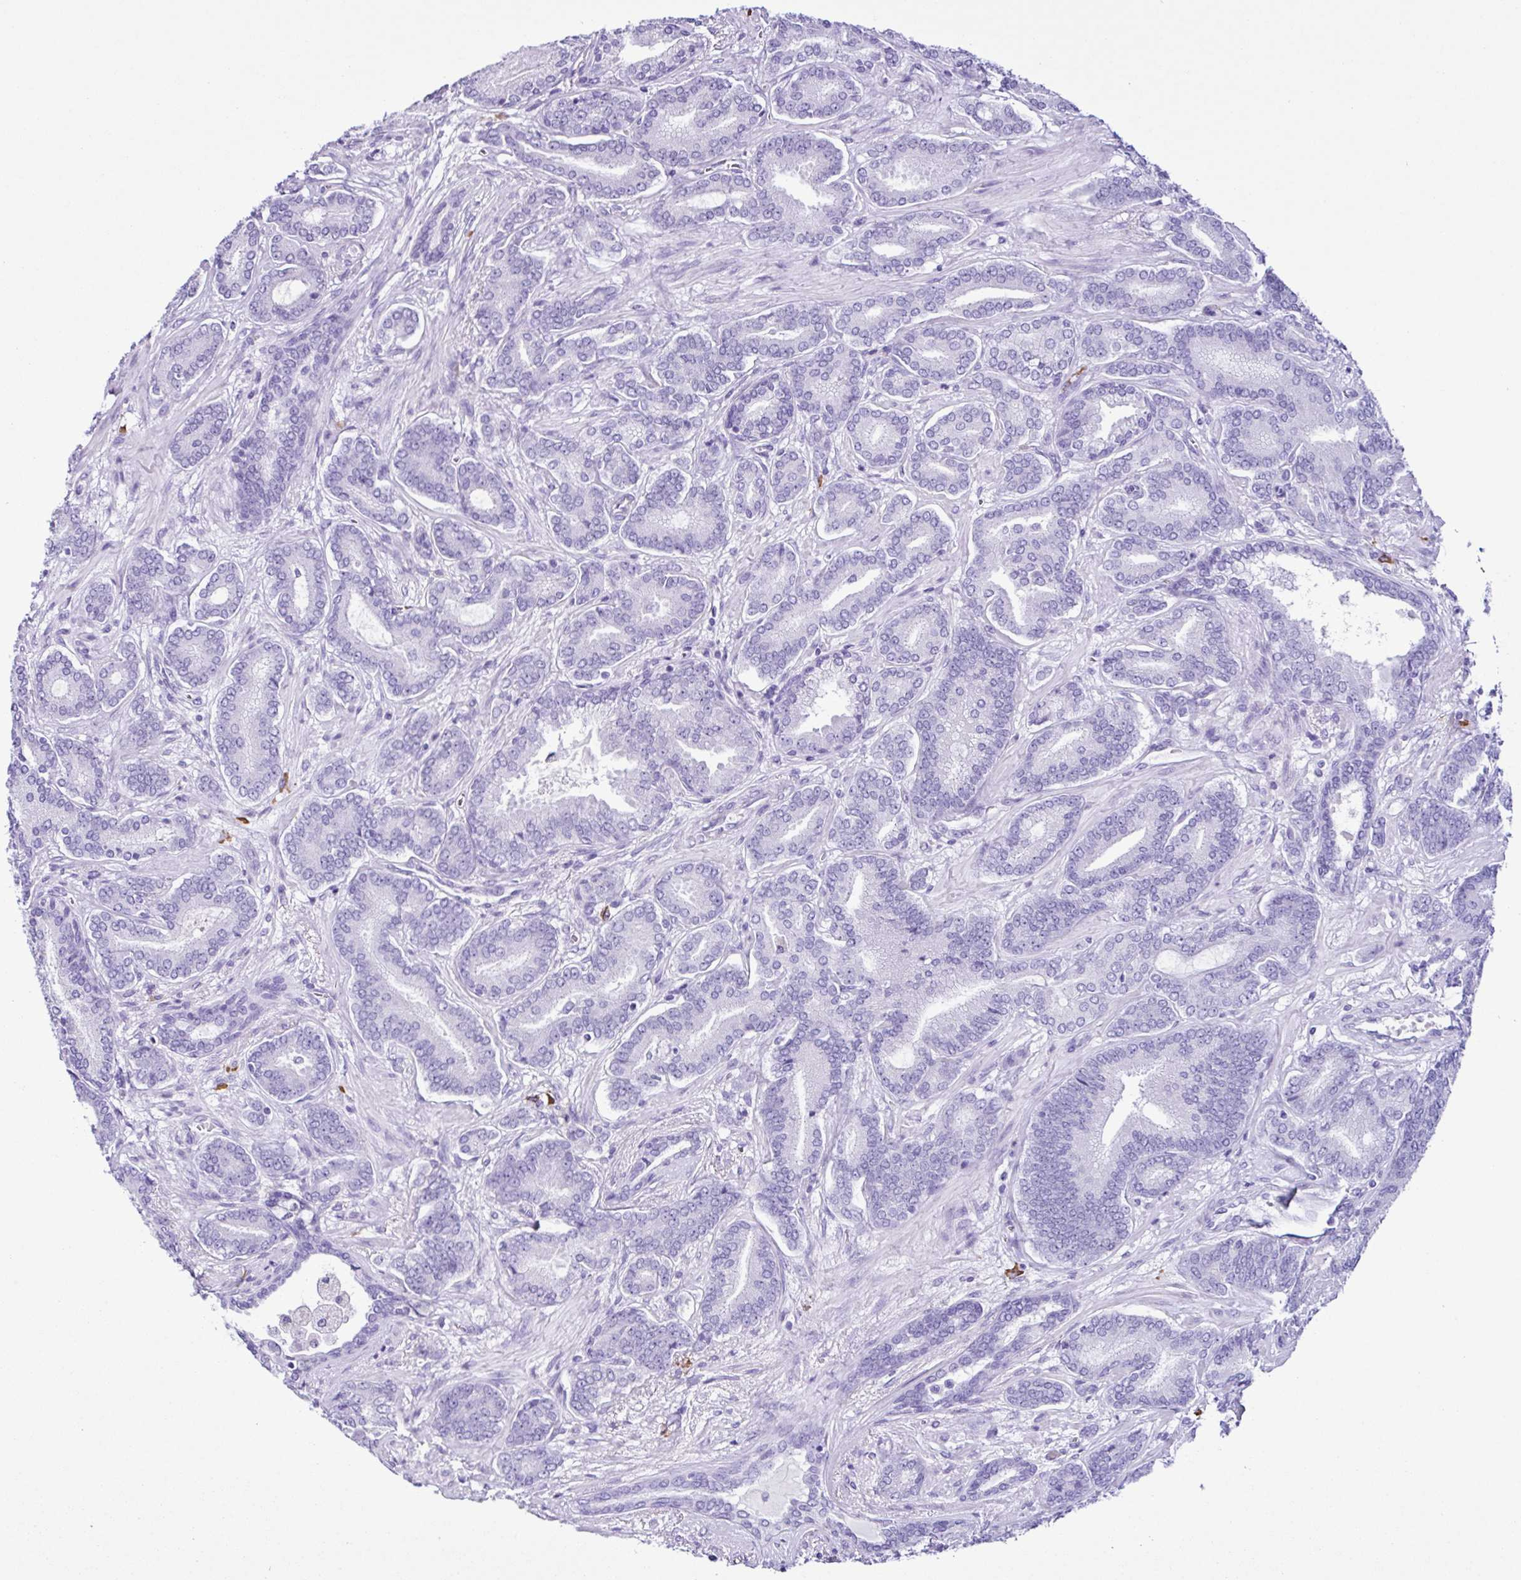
{"staining": {"intensity": "negative", "quantity": "none", "location": "none"}, "tissue": "prostate cancer", "cell_type": "Tumor cells", "image_type": "cancer", "snomed": [{"axis": "morphology", "description": "Adenocarcinoma, High grade"}, {"axis": "topography", "description": "Prostate"}], "caption": "An immunohistochemistry micrograph of high-grade adenocarcinoma (prostate) is shown. There is no staining in tumor cells of high-grade adenocarcinoma (prostate).", "gene": "PIGF", "patient": {"sex": "male", "age": 62}}